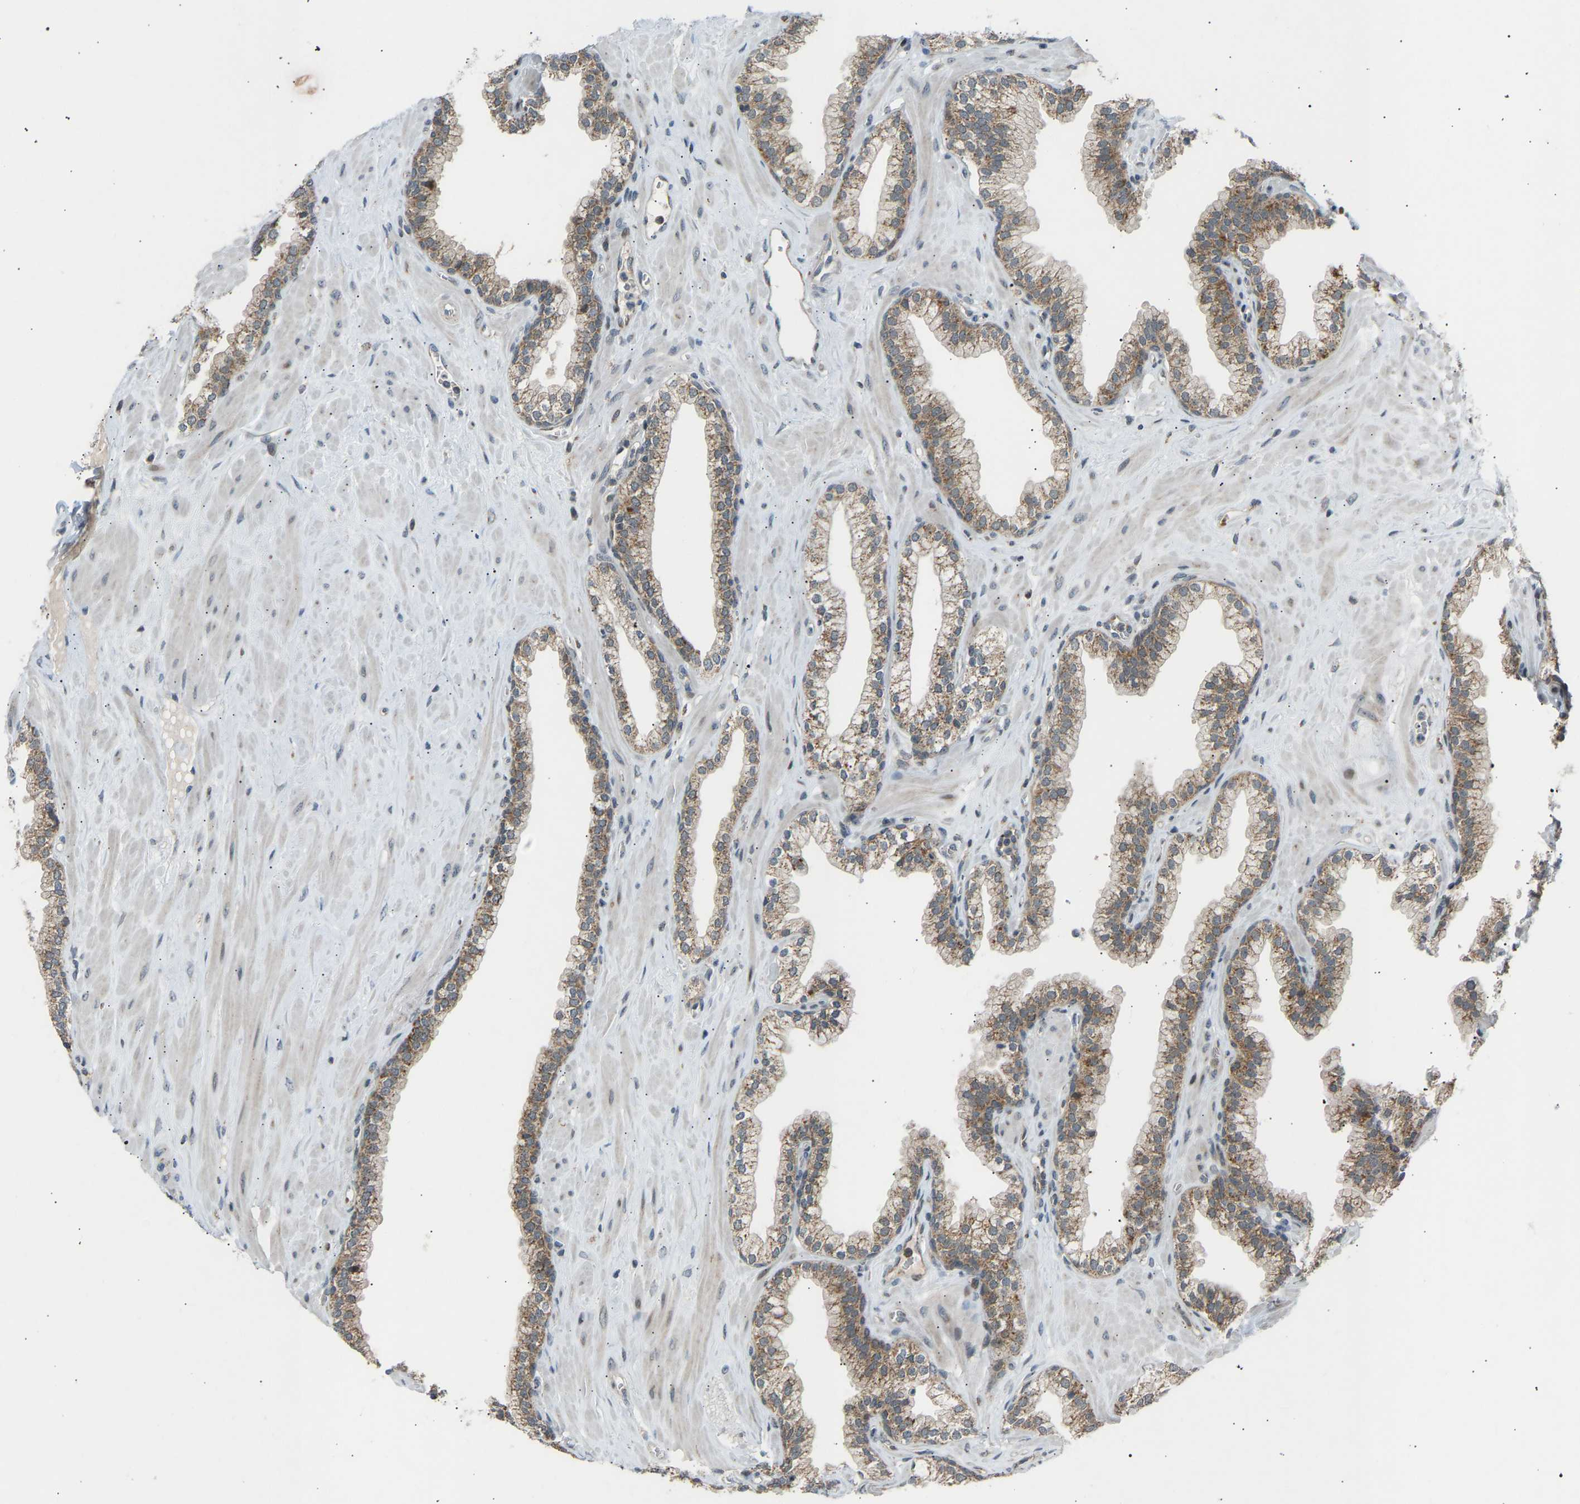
{"staining": {"intensity": "weak", "quantity": ">75%", "location": "cytoplasmic/membranous"}, "tissue": "prostate", "cell_type": "Glandular cells", "image_type": "normal", "snomed": [{"axis": "morphology", "description": "Normal tissue, NOS"}, {"axis": "morphology", "description": "Urothelial carcinoma, Low grade"}, {"axis": "topography", "description": "Urinary bladder"}, {"axis": "topography", "description": "Prostate"}], "caption": "High-power microscopy captured an IHC photomicrograph of benign prostate, revealing weak cytoplasmic/membranous positivity in about >75% of glandular cells. Using DAB (3,3'-diaminobenzidine) (brown) and hematoxylin (blue) stains, captured at high magnification using brightfield microscopy.", "gene": "SLIRP", "patient": {"sex": "male", "age": 60}}